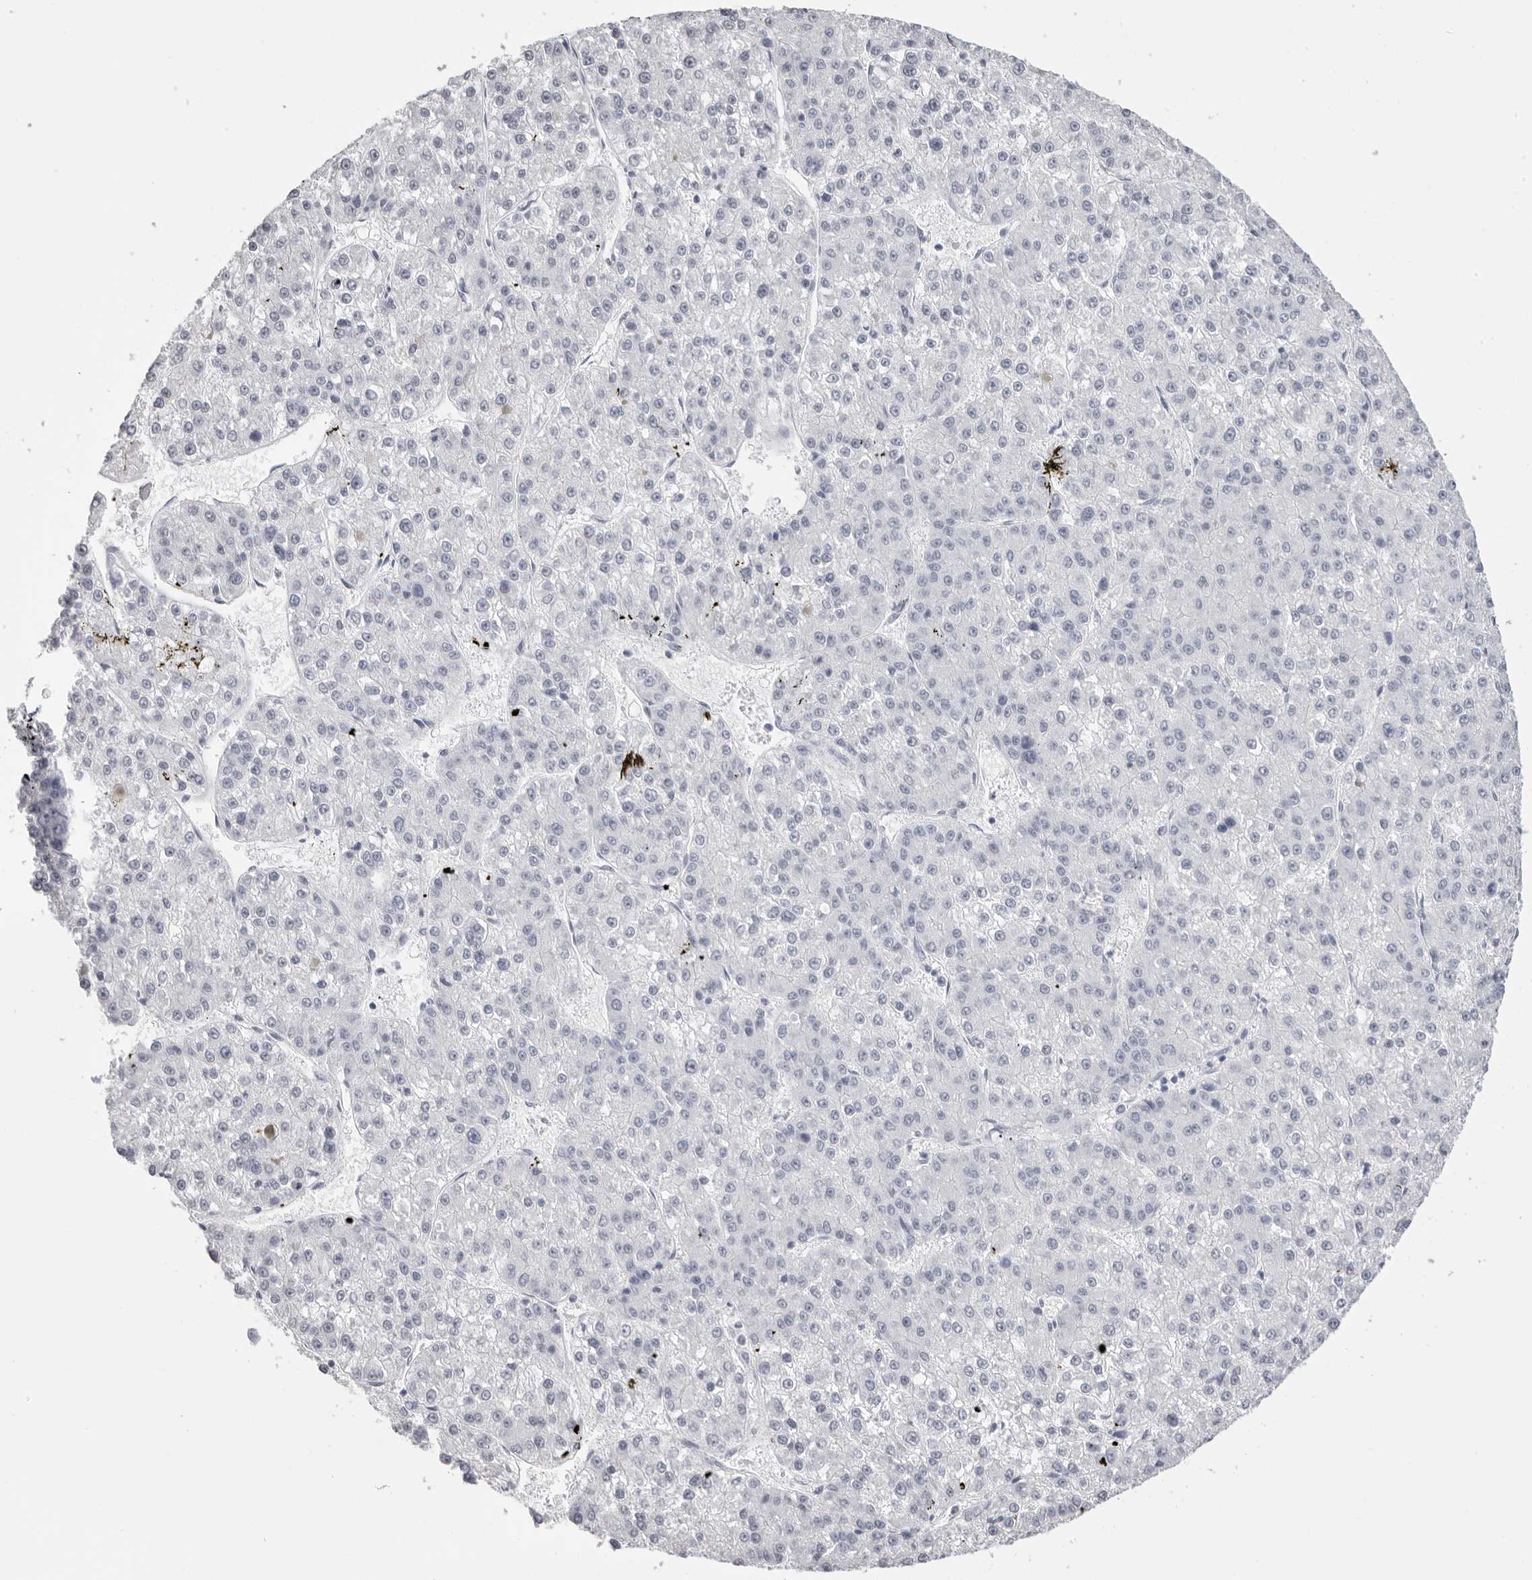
{"staining": {"intensity": "negative", "quantity": "none", "location": "none"}, "tissue": "liver cancer", "cell_type": "Tumor cells", "image_type": "cancer", "snomed": [{"axis": "morphology", "description": "Carcinoma, Hepatocellular, NOS"}, {"axis": "topography", "description": "Liver"}], "caption": "Immunohistochemistry (IHC) micrograph of human hepatocellular carcinoma (liver) stained for a protein (brown), which reveals no expression in tumor cells.", "gene": "RHO", "patient": {"sex": "female", "age": 73}}